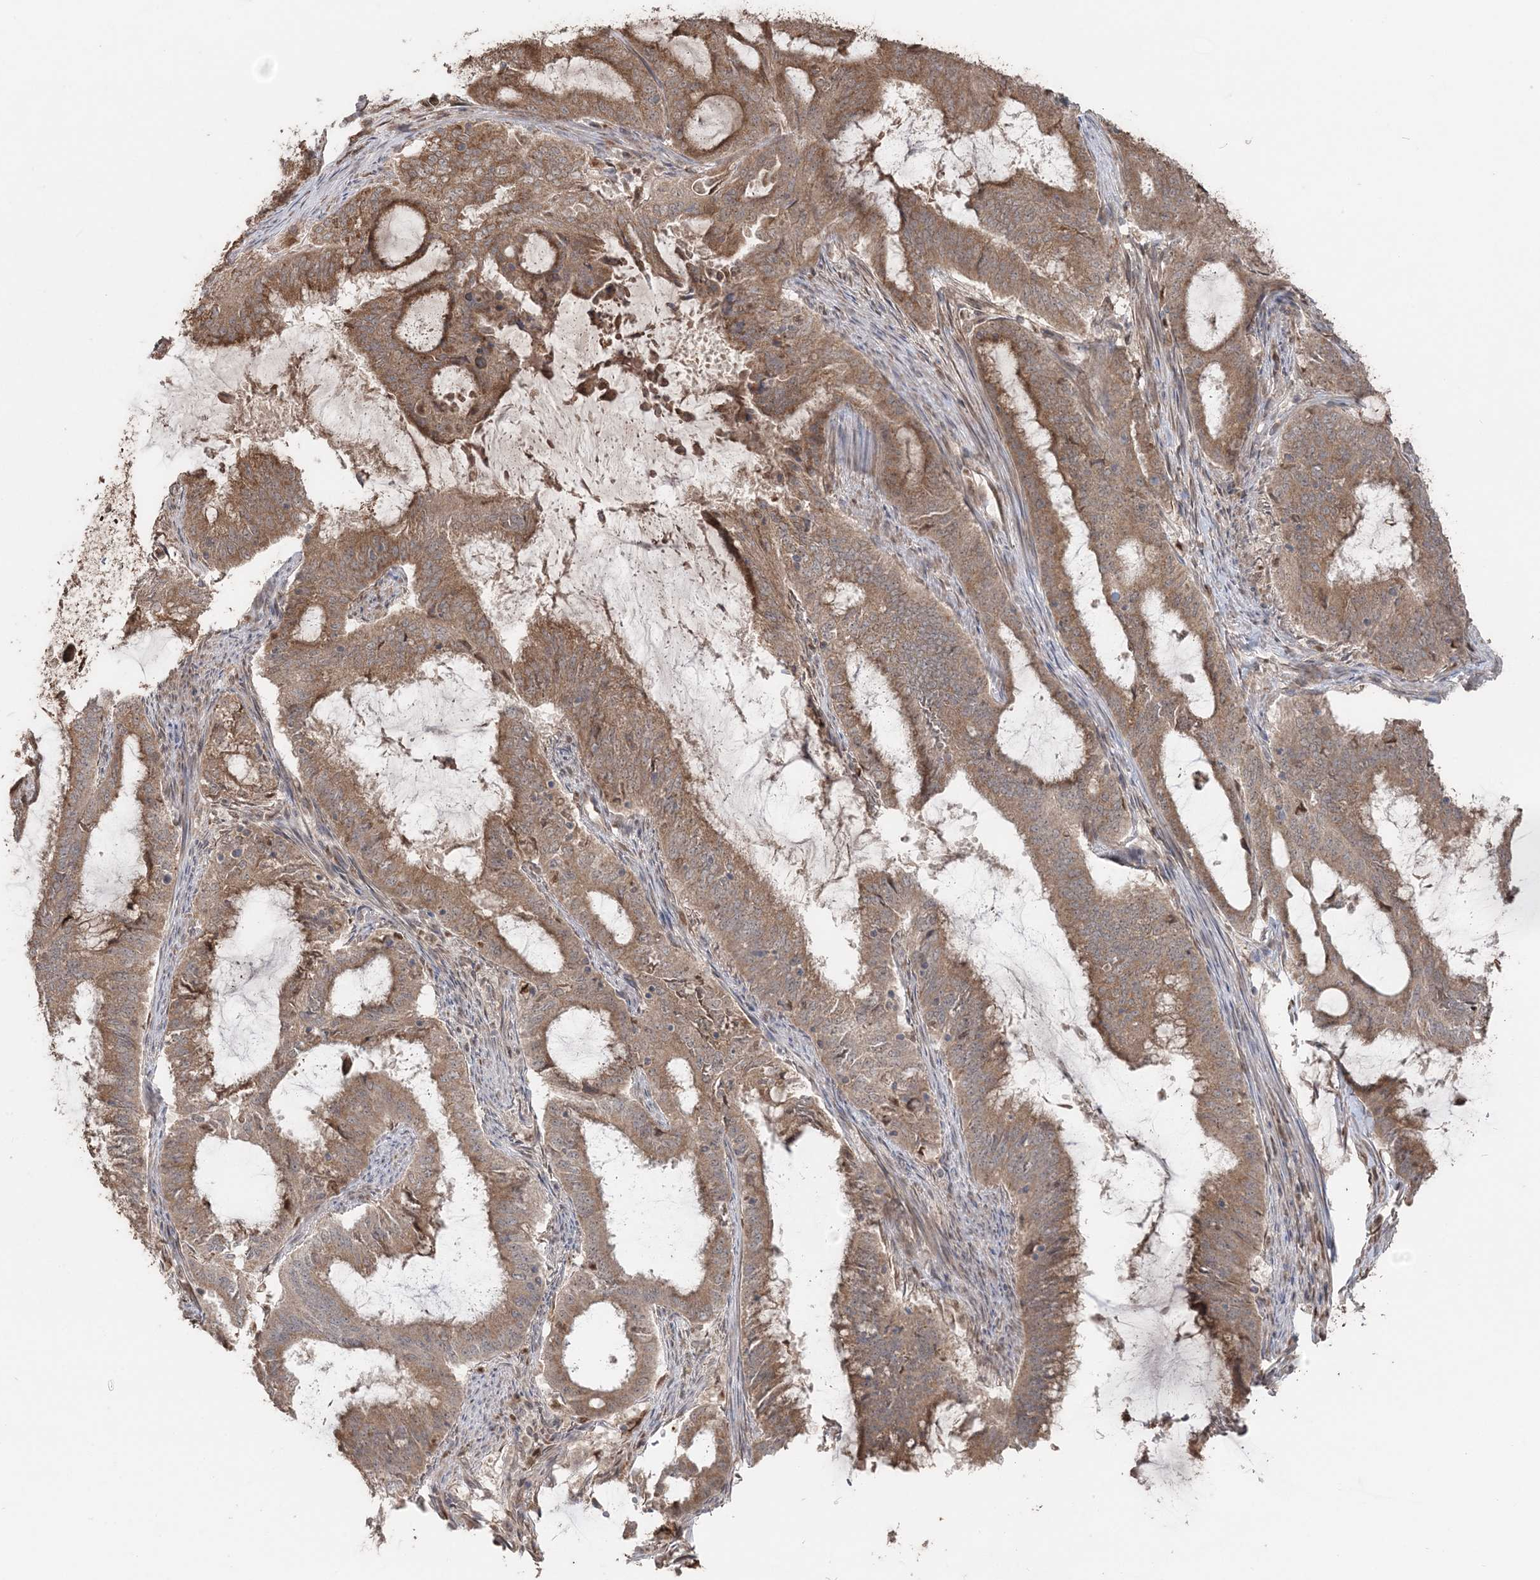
{"staining": {"intensity": "moderate", "quantity": ">75%", "location": "cytoplasmic/membranous"}, "tissue": "endometrial cancer", "cell_type": "Tumor cells", "image_type": "cancer", "snomed": [{"axis": "morphology", "description": "Adenocarcinoma, NOS"}, {"axis": "topography", "description": "Endometrium"}], "caption": "The micrograph shows staining of endometrial cancer, revealing moderate cytoplasmic/membranous protein staining (brown color) within tumor cells.", "gene": "SLU7", "patient": {"sex": "female", "age": 51}}